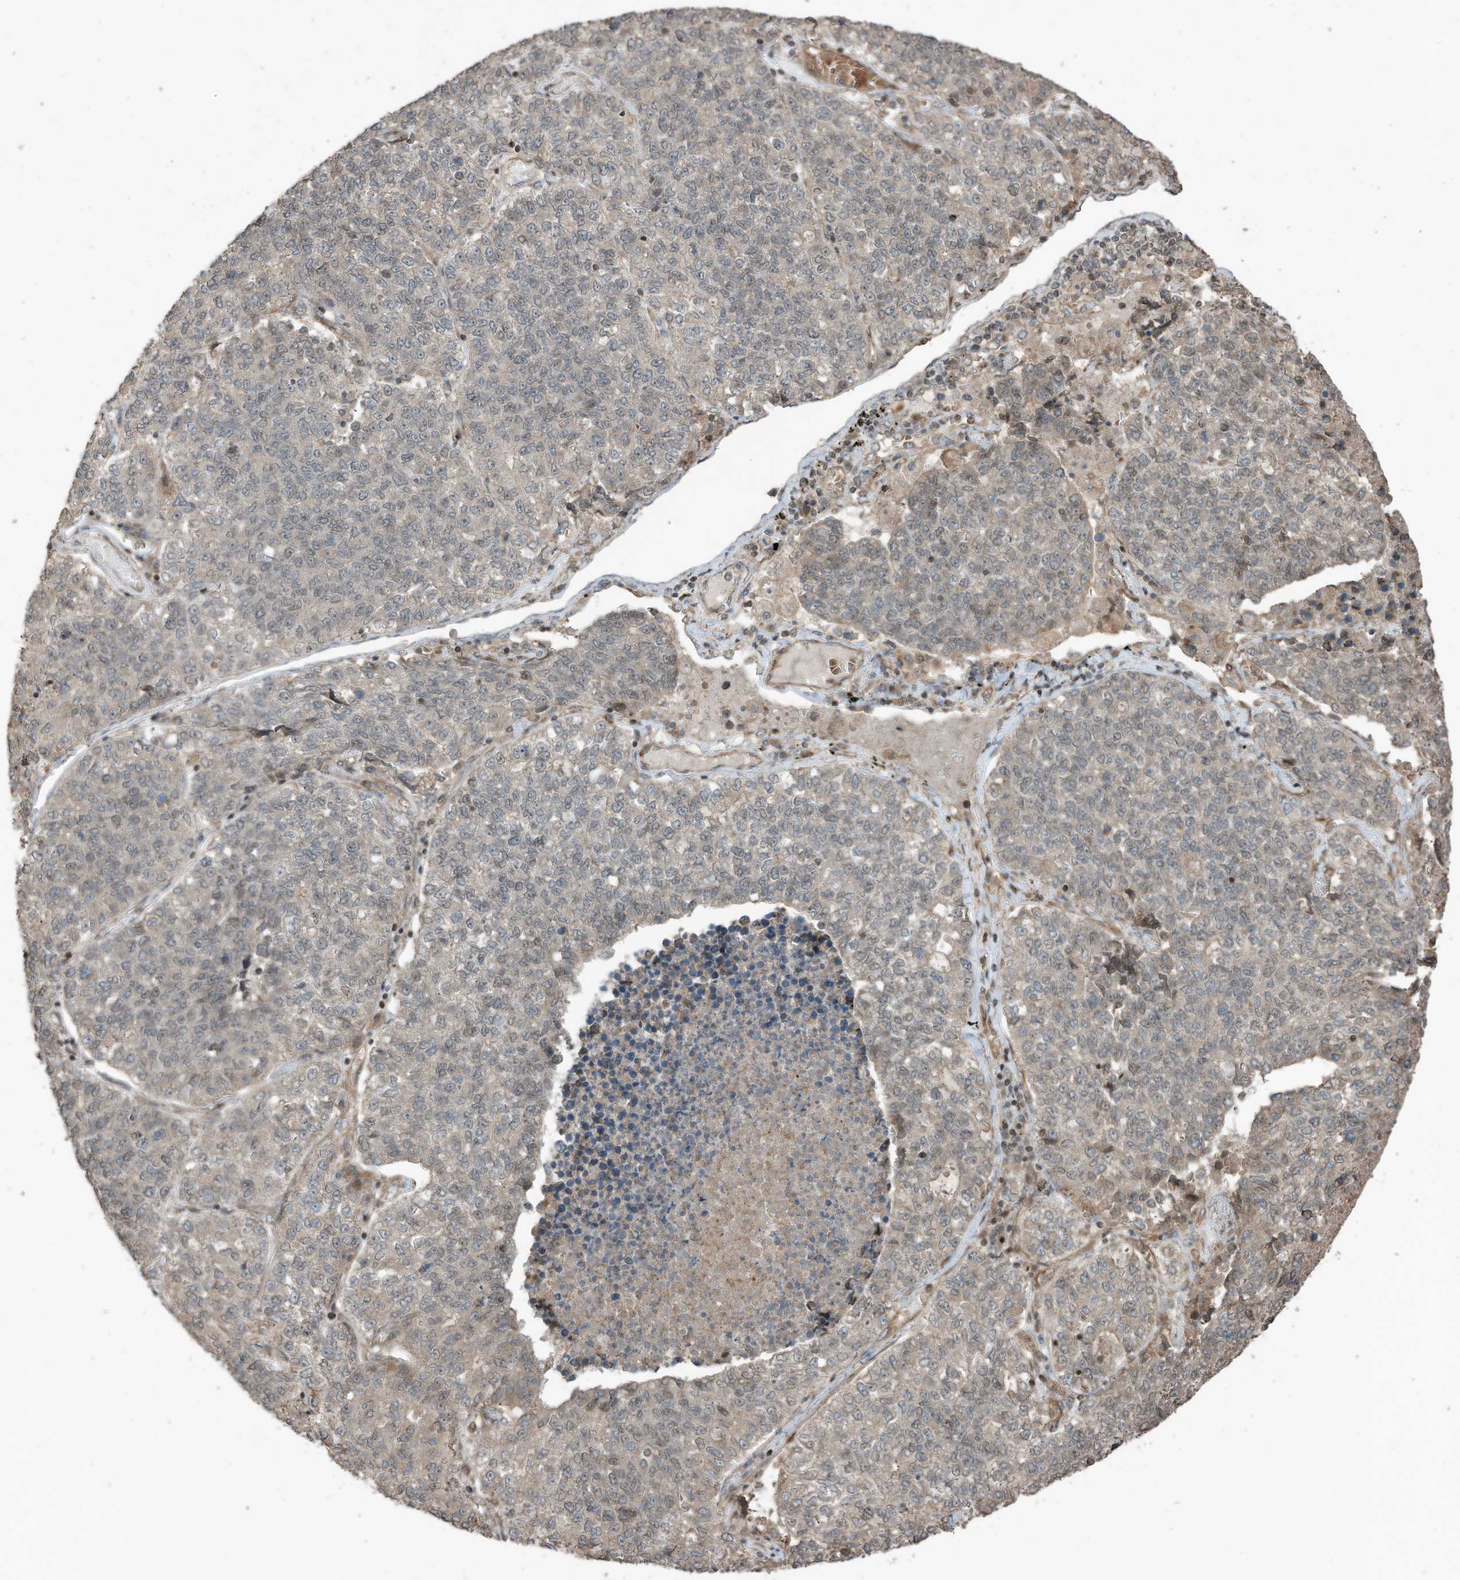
{"staining": {"intensity": "weak", "quantity": "<25%", "location": "cytoplasmic/membranous"}, "tissue": "lung cancer", "cell_type": "Tumor cells", "image_type": "cancer", "snomed": [{"axis": "morphology", "description": "Adenocarcinoma, NOS"}, {"axis": "topography", "description": "Lung"}], "caption": "Lung cancer (adenocarcinoma) was stained to show a protein in brown. There is no significant positivity in tumor cells.", "gene": "ZNF653", "patient": {"sex": "male", "age": 49}}